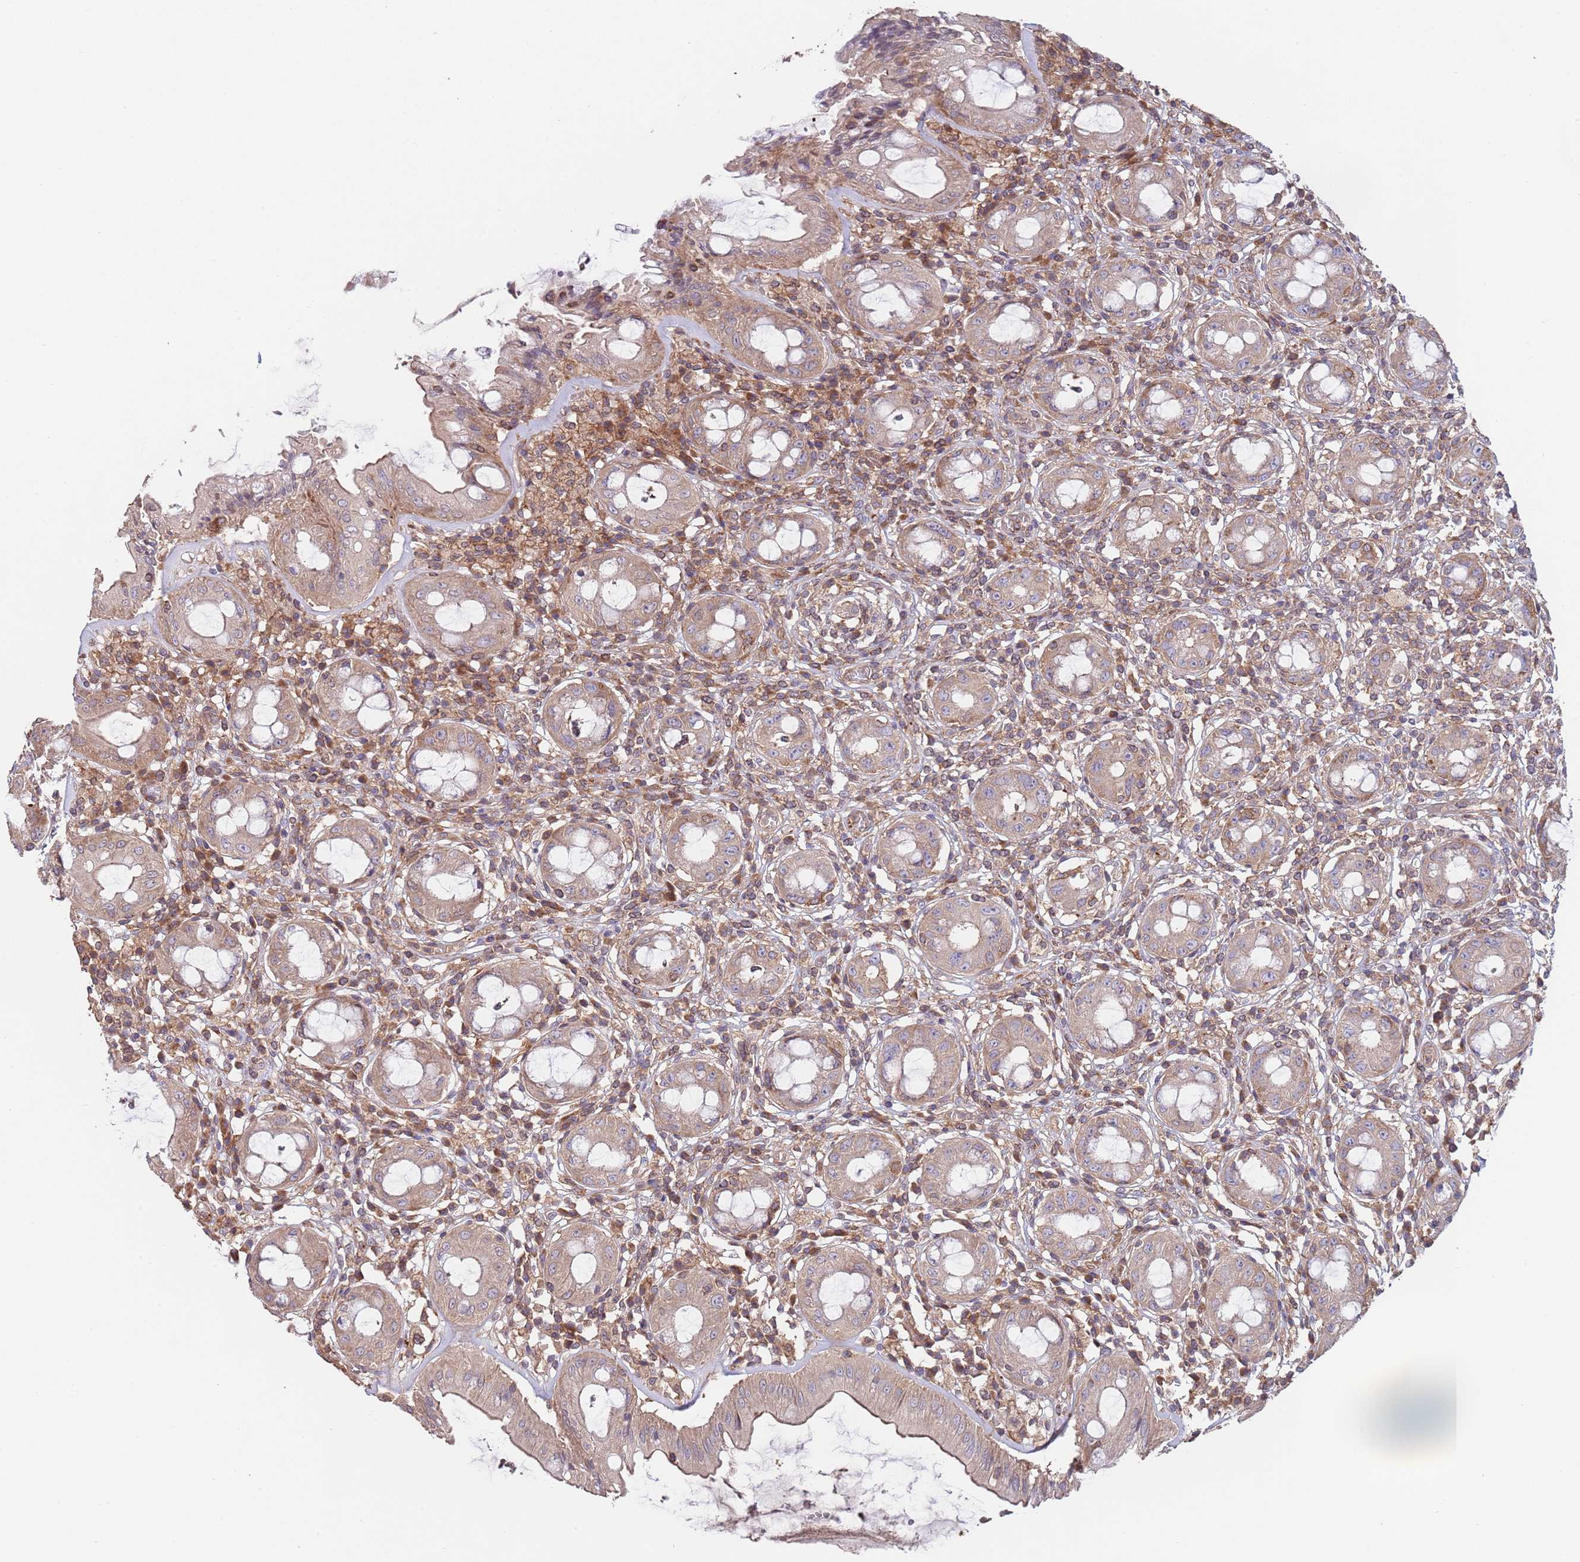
{"staining": {"intensity": "moderate", "quantity": ">75%", "location": "cytoplasmic/membranous"}, "tissue": "rectum", "cell_type": "Glandular cells", "image_type": "normal", "snomed": [{"axis": "morphology", "description": "Normal tissue, NOS"}, {"axis": "topography", "description": "Rectum"}], "caption": "IHC photomicrograph of unremarkable human rectum stained for a protein (brown), which shows medium levels of moderate cytoplasmic/membranous expression in about >75% of glandular cells.", "gene": "RNF19B", "patient": {"sex": "female", "age": 57}}